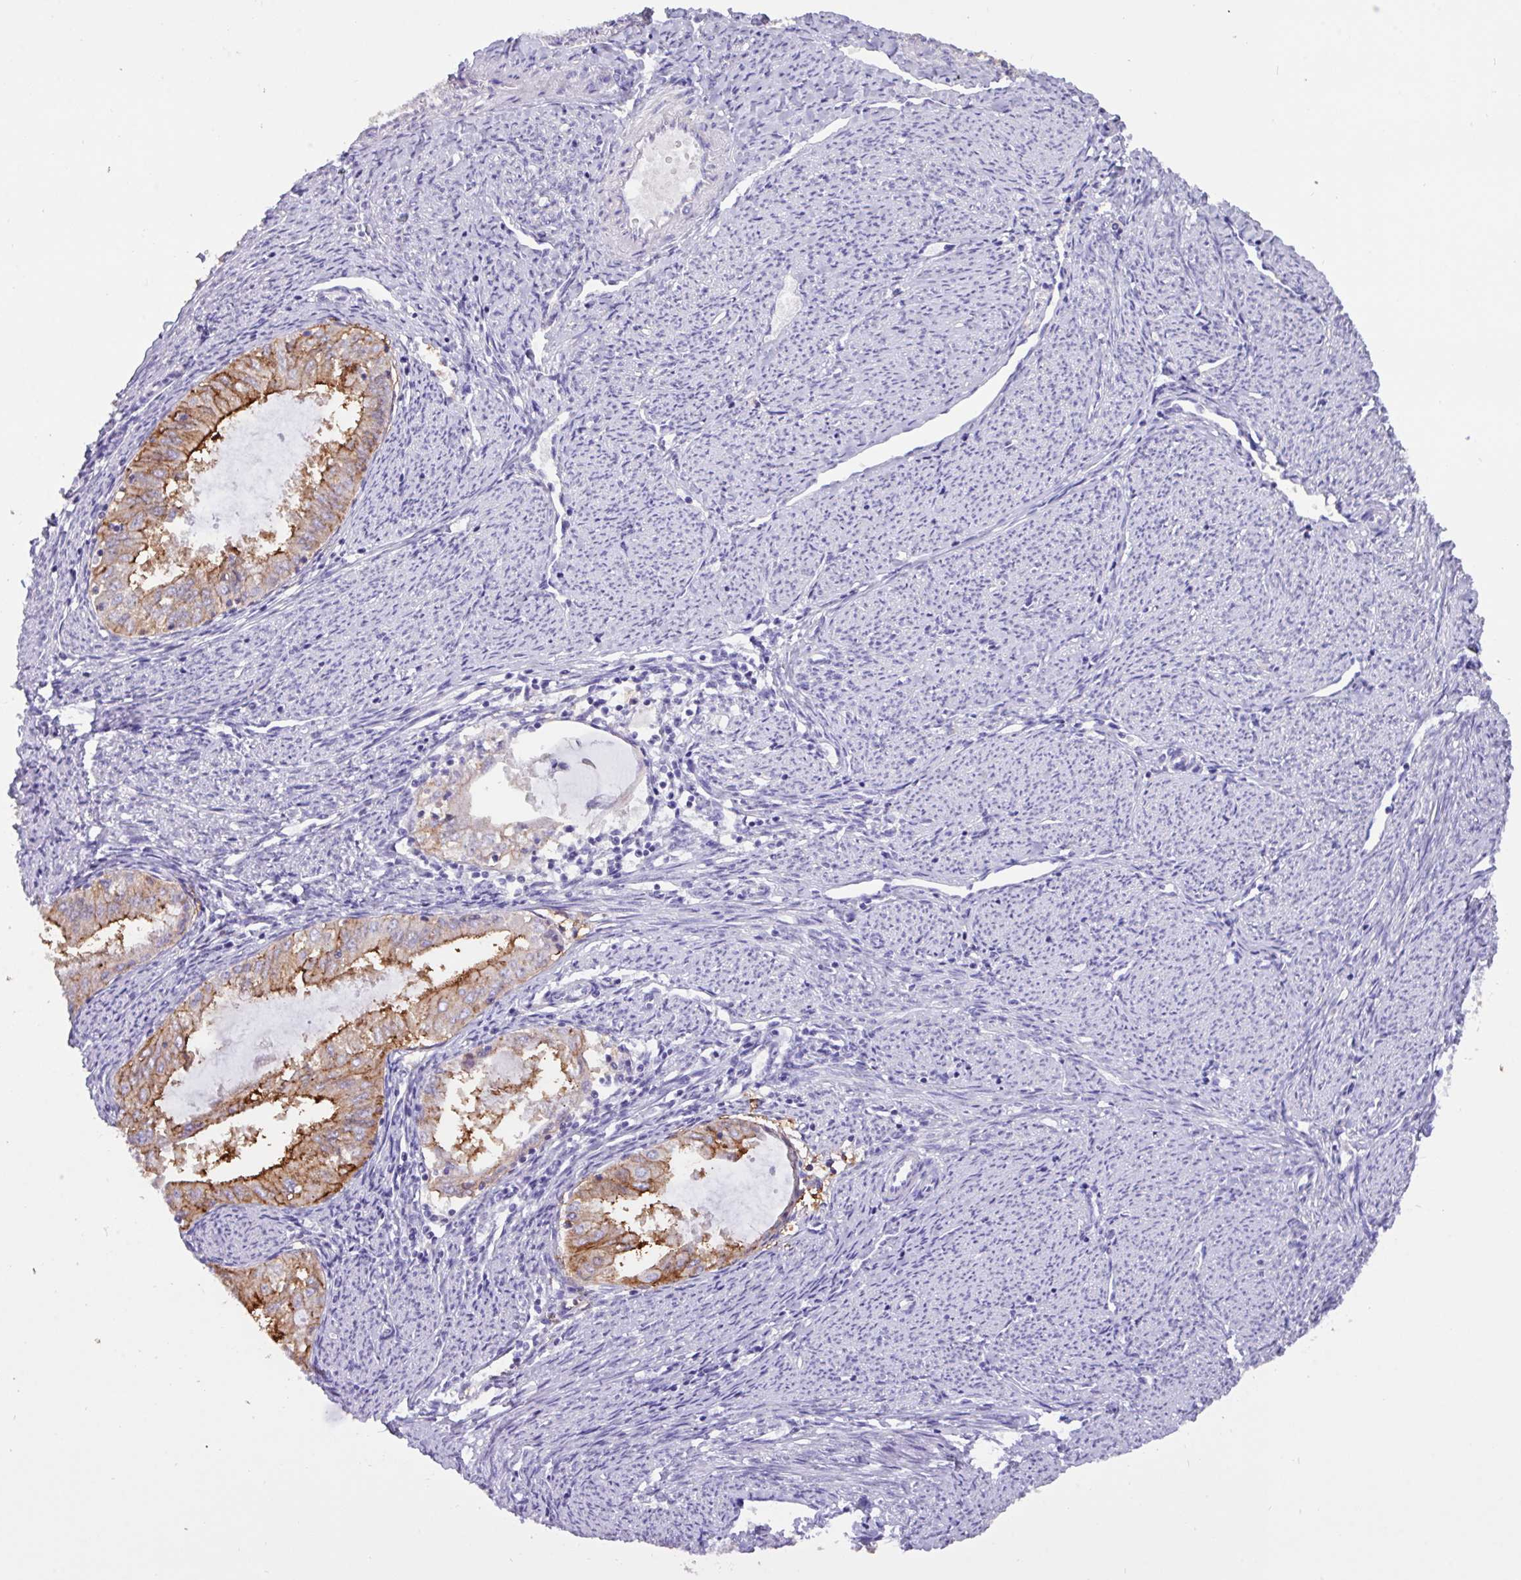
{"staining": {"intensity": "strong", "quantity": ">75%", "location": "cytoplasmic/membranous"}, "tissue": "endometrial cancer", "cell_type": "Tumor cells", "image_type": "cancer", "snomed": [{"axis": "morphology", "description": "Adenocarcinoma, NOS"}, {"axis": "topography", "description": "Endometrium"}], "caption": "A high amount of strong cytoplasmic/membranous positivity is appreciated in about >75% of tumor cells in adenocarcinoma (endometrial) tissue.", "gene": "EPCAM", "patient": {"sex": "female", "age": 70}}